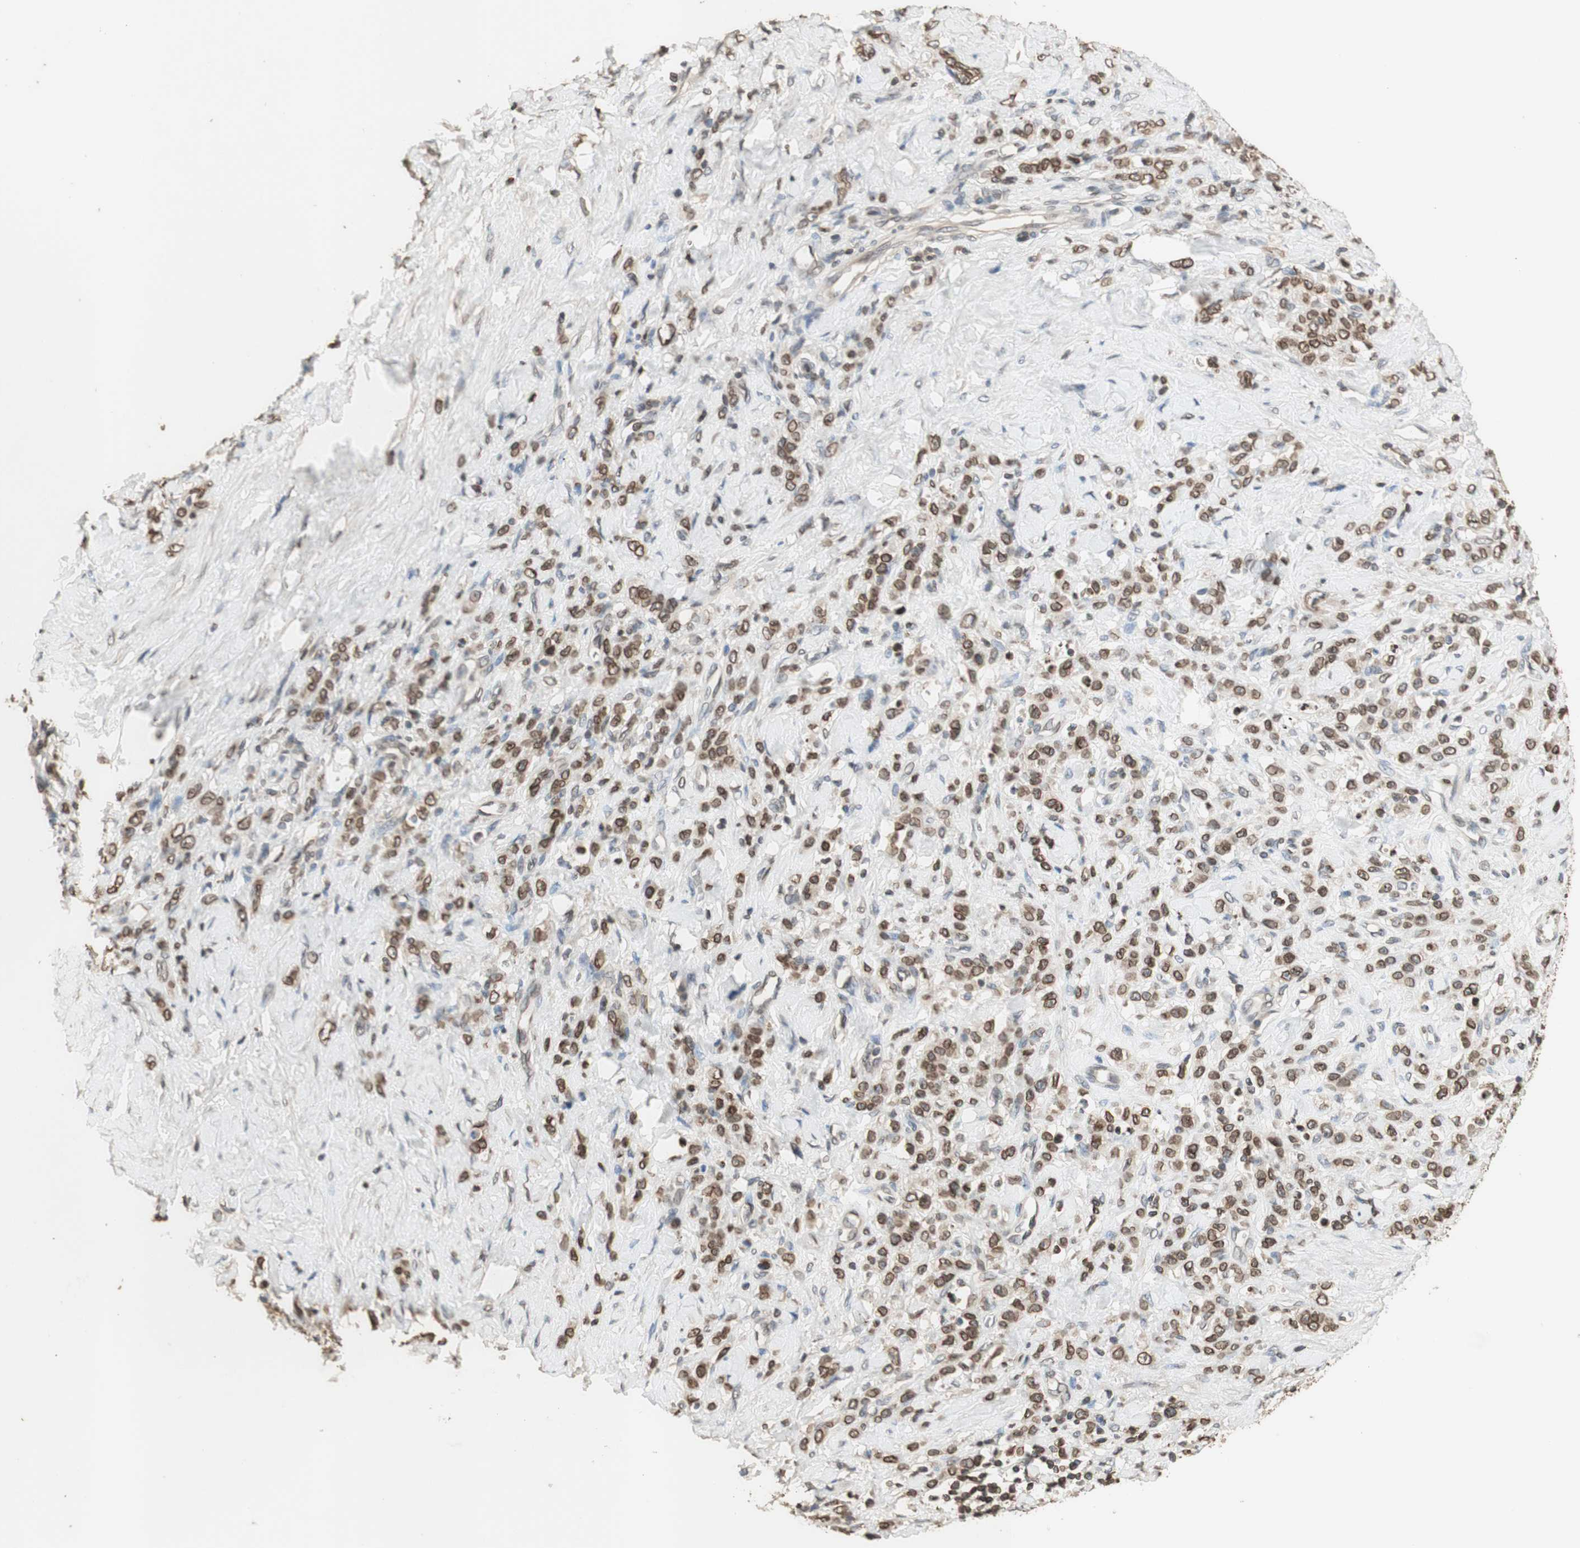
{"staining": {"intensity": "moderate", "quantity": ">75%", "location": "cytoplasmic/membranous,nuclear"}, "tissue": "stomach cancer", "cell_type": "Tumor cells", "image_type": "cancer", "snomed": [{"axis": "morphology", "description": "Adenocarcinoma, NOS"}, {"axis": "topography", "description": "Stomach"}], "caption": "Moderate cytoplasmic/membranous and nuclear protein expression is seen in approximately >75% of tumor cells in stomach cancer (adenocarcinoma).", "gene": "TMPO", "patient": {"sex": "male", "age": 82}}